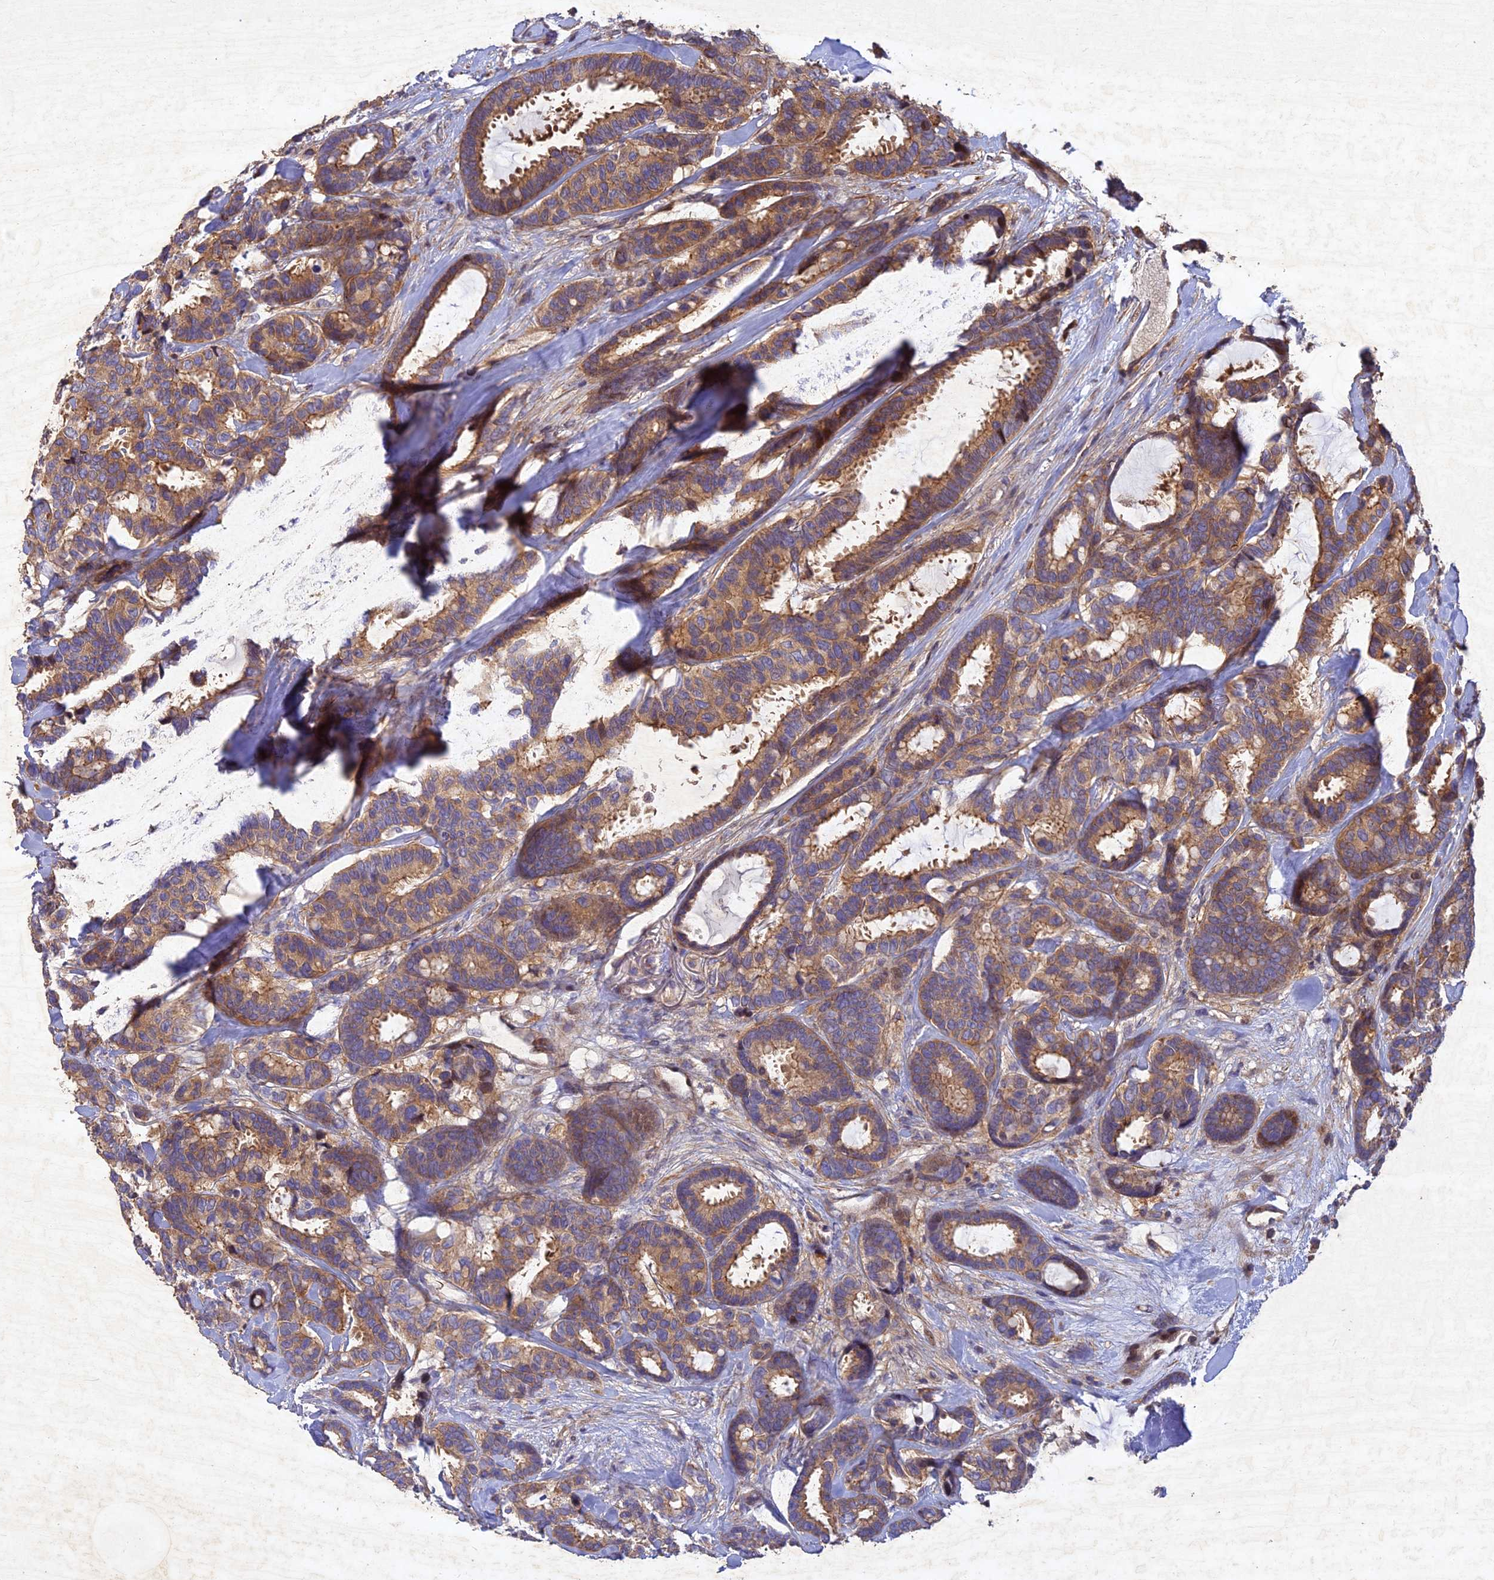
{"staining": {"intensity": "moderate", "quantity": ">75%", "location": "cytoplasmic/membranous"}, "tissue": "breast cancer", "cell_type": "Tumor cells", "image_type": "cancer", "snomed": [{"axis": "morphology", "description": "Duct carcinoma"}, {"axis": "topography", "description": "Breast"}], "caption": "Immunohistochemical staining of infiltrating ductal carcinoma (breast) shows medium levels of moderate cytoplasmic/membranous staining in approximately >75% of tumor cells.", "gene": "RELCH", "patient": {"sex": "female", "age": 87}}